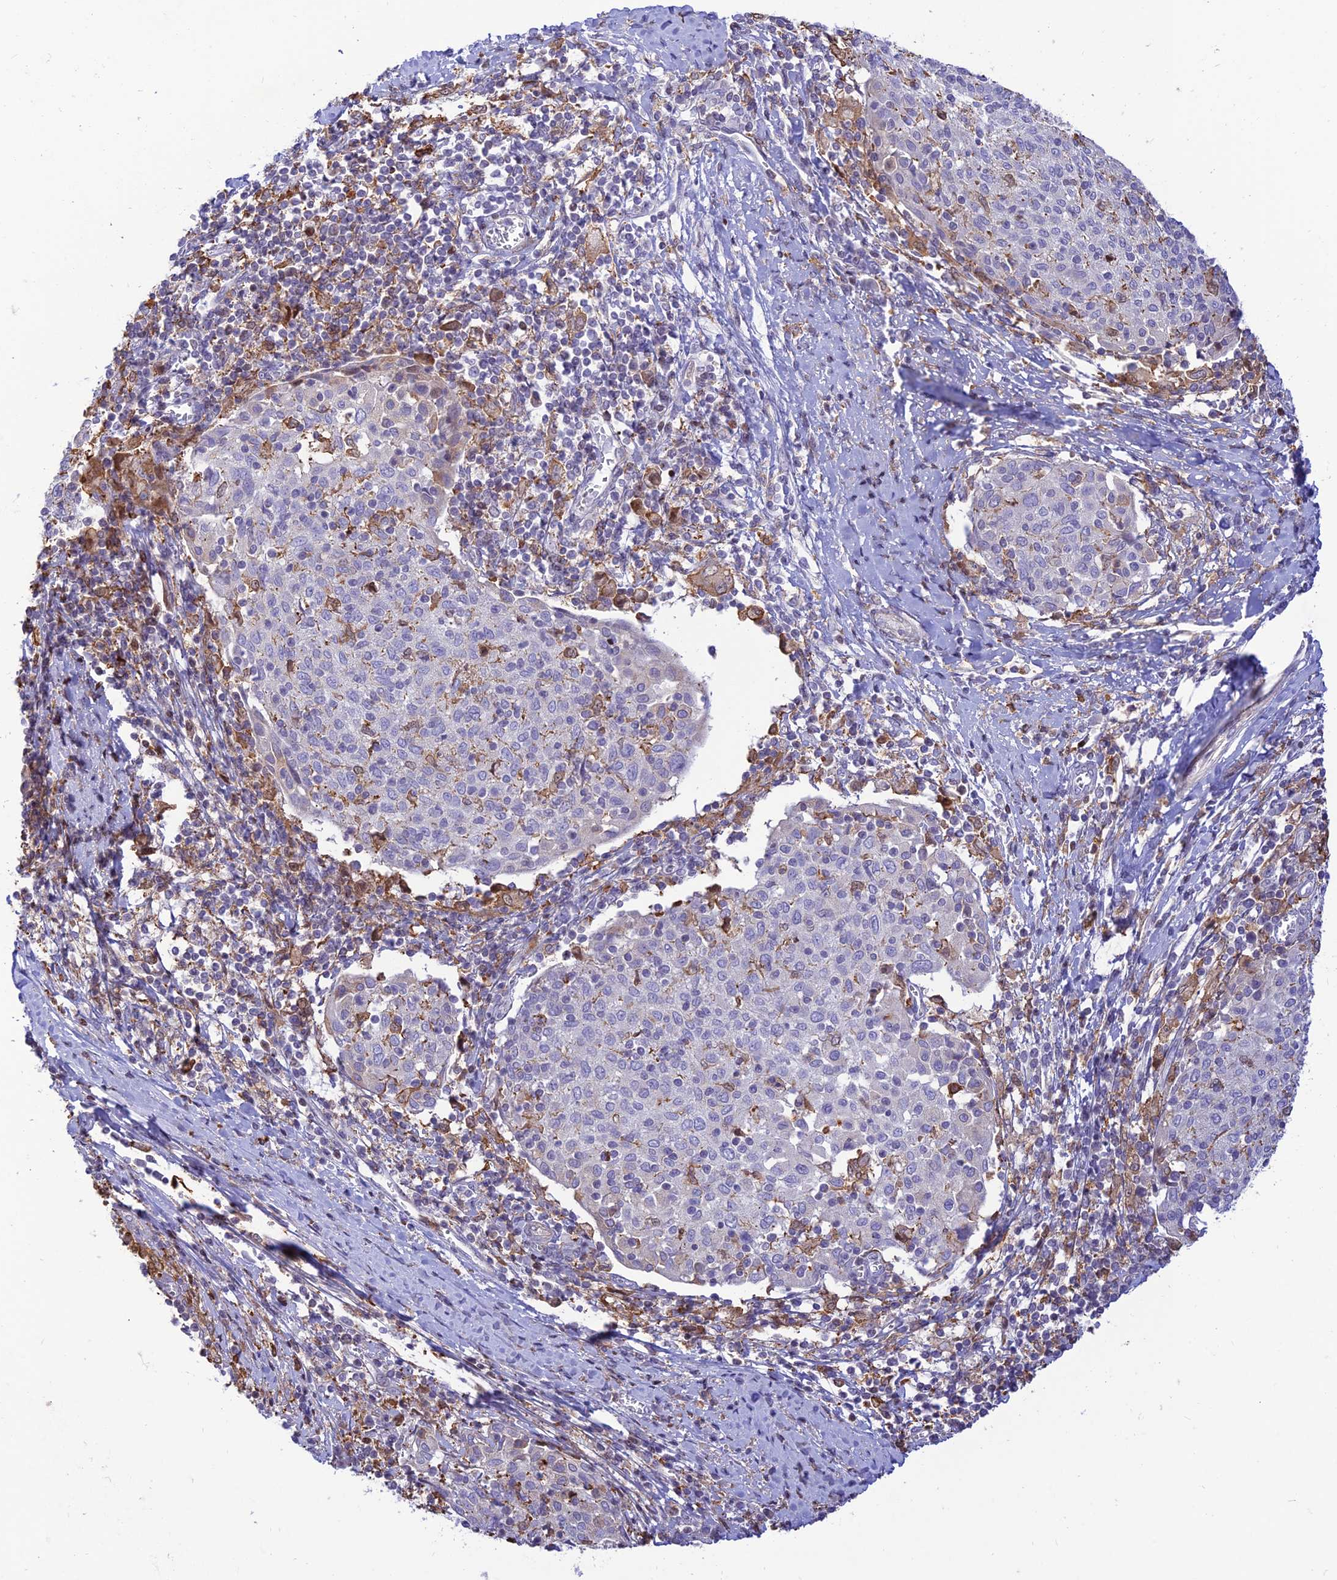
{"staining": {"intensity": "negative", "quantity": "none", "location": "none"}, "tissue": "cervical cancer", "cell_type": "Tumor cells", "image_type": "cancer", "snomed": [{"axis": "morphology", "description": "Squamous cell carcinoma, NOS"}, {"axis": "topography", "description": "Cervix"}], "caption": "There is no significant expression in tumor cells of cervical cancer. Brightfield microscopy of immunohistochemistry stained with DAB (3,3'-diaminobenzidine) (brown) and hematoxylin (blue), captured at high magnification.", "gene": "FAM186B", "patient": {"sex": "female", "age": 52}}